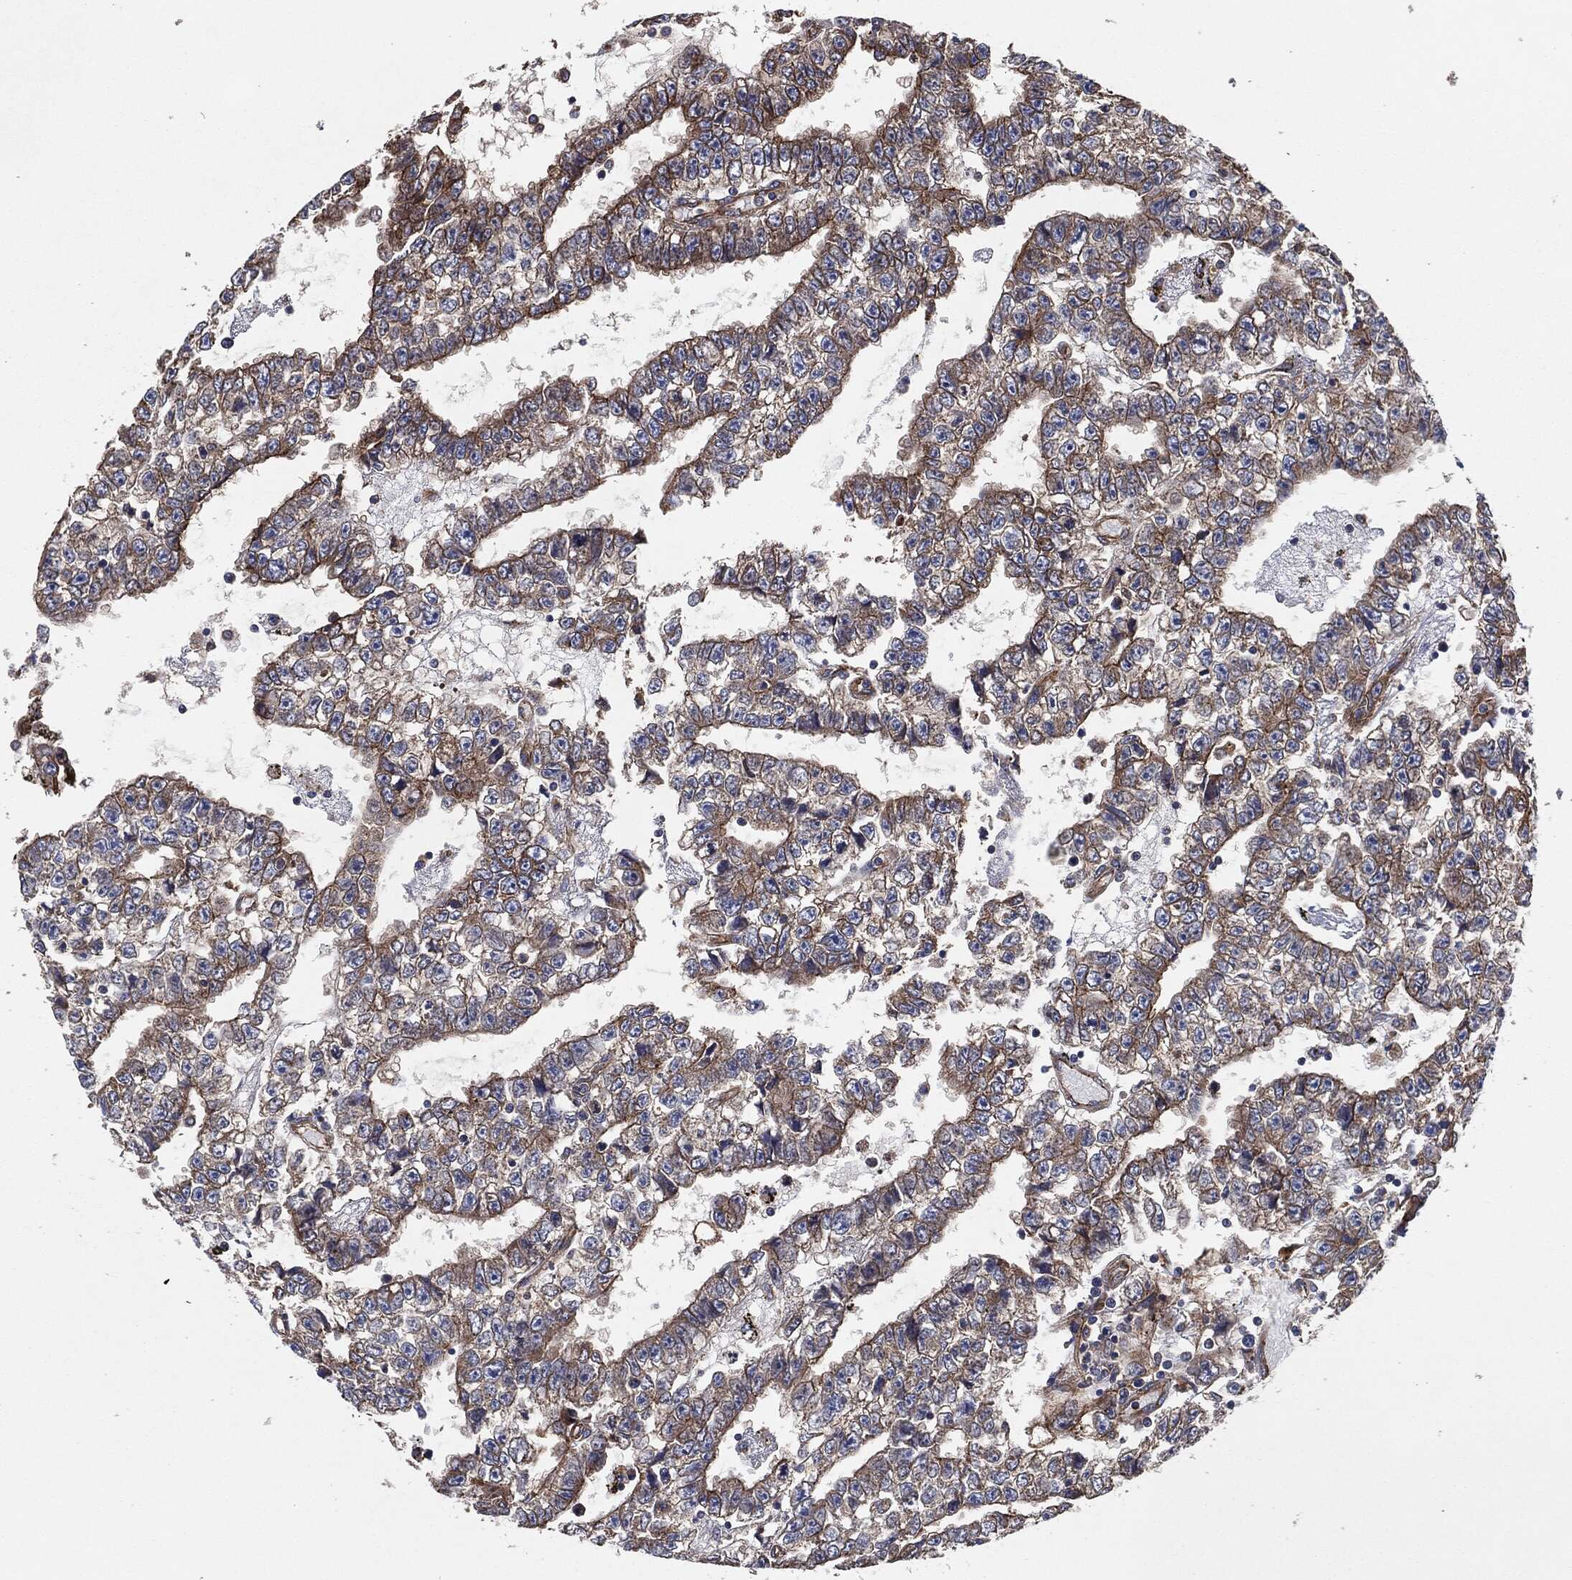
{"staining": {"intensity": "strong", "quantity": "25%-75%", "location": "cytoplasmic/membranous"}, "tissue": "testis cancer", "cell_type": "Tumor cells", "image_type": "cancer", "snomed": [{"axis": "morphology", "description": "Carcinoma, Embryonal, NOS"}, {"axis": "topography", "description": "Testis"}], "caption": "About 25%-75% of tumor cells in embryonal carcinoma (testis) show strong cytoplasmic/membranous protein expression as visualized by brown immunohistochemical staining.", "gene": "CTNNA1", "patient": {"sex": "male", "age": 25}}